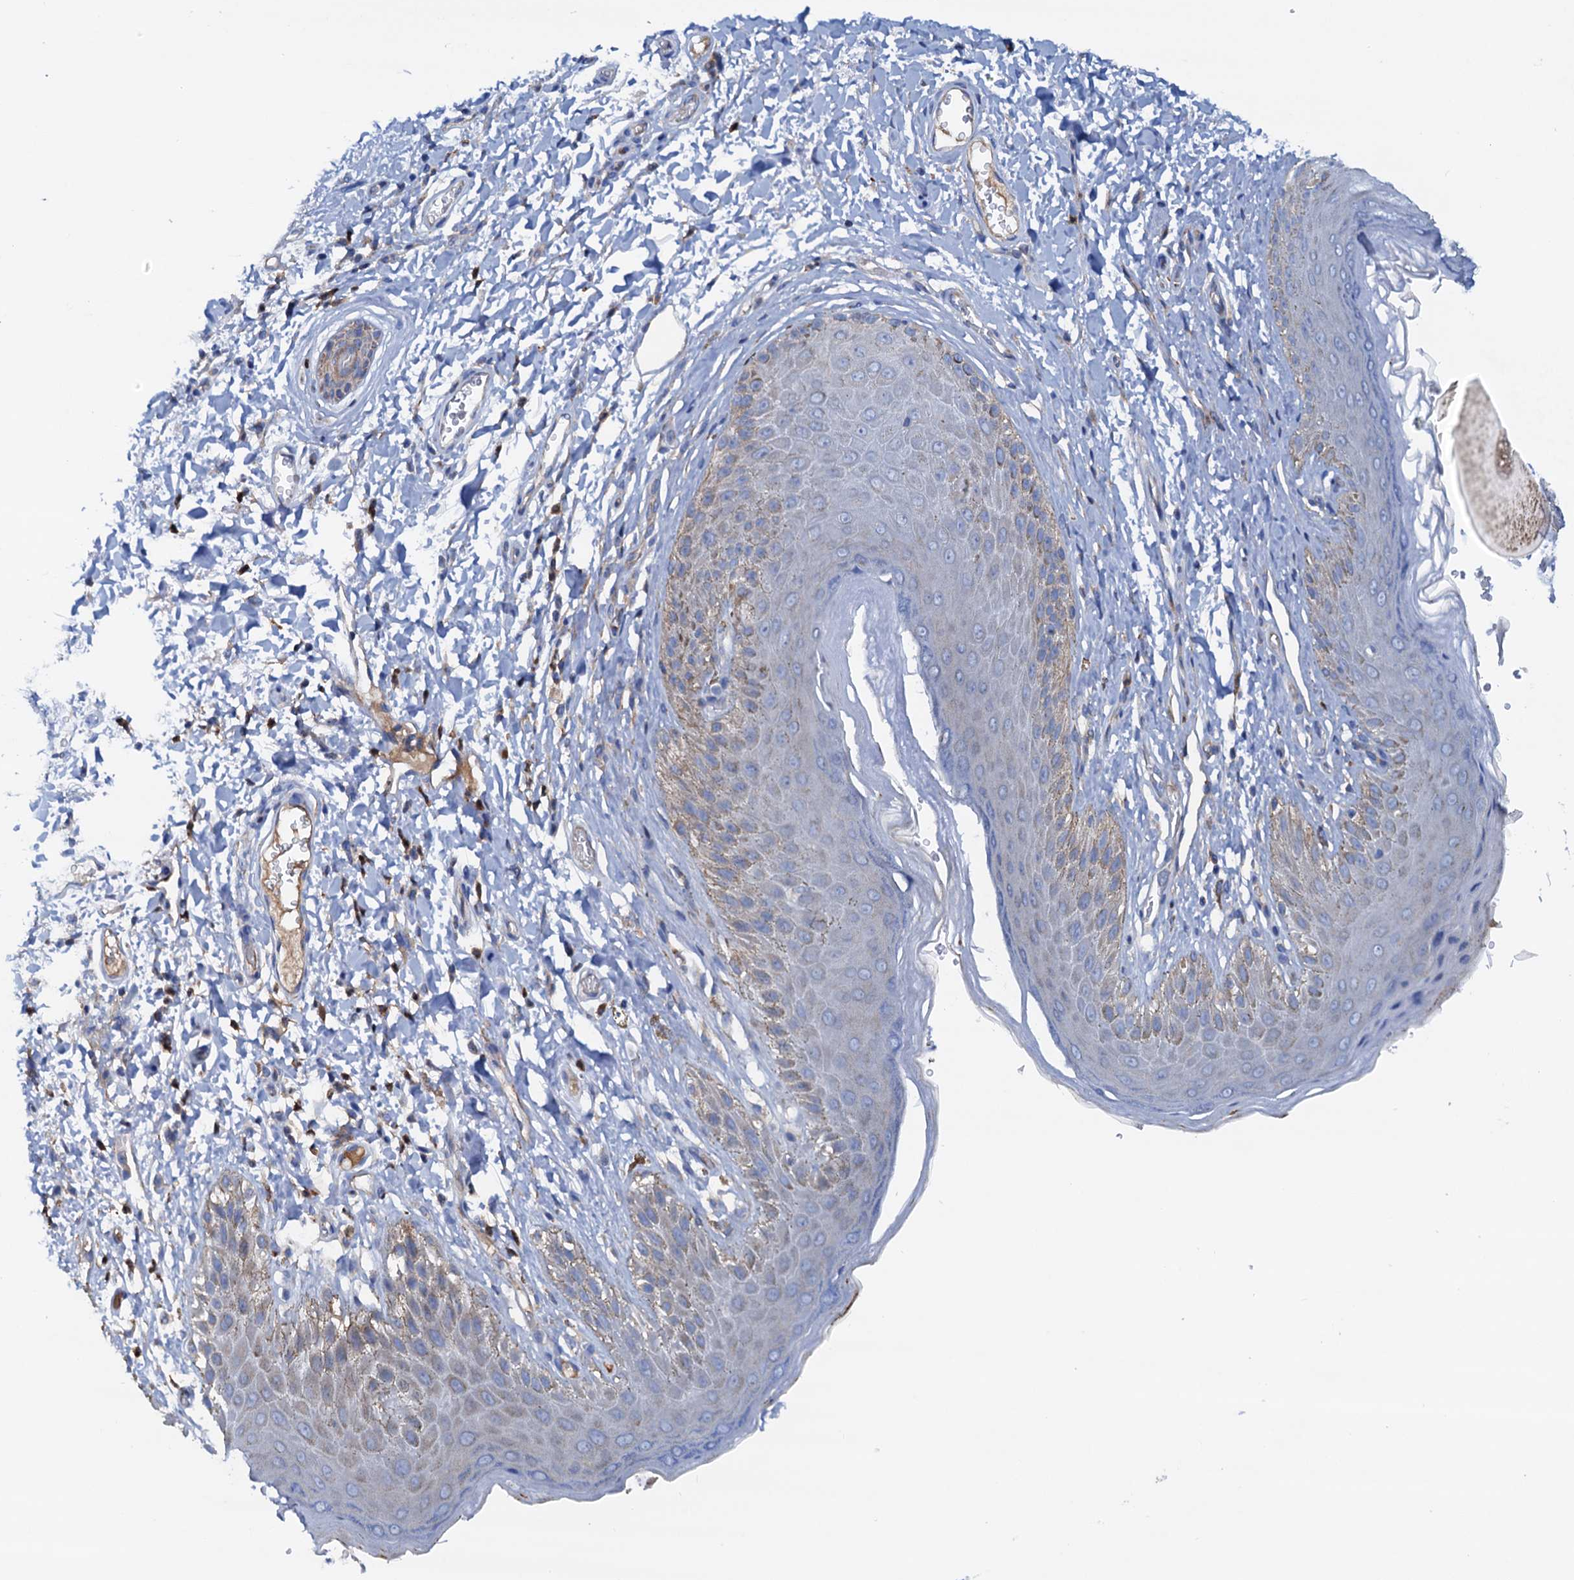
{"staining": {"intensity": "weak", "quantity": "<25%", "location": "cytoplasmic/membranous"}, "tissue": "skin", "cell_type": "Epidermal cells", "image_type": "normal", "snomed": [{"axis": "morphology", "description": "Normal tissue, NOS"}, {"axis": "topography", "description": "Anal"}], "caption": "This is an IHC histopathology image of normal human skin. There is no expression in epidermal cells.", "gene": "RASSF9", "patient": {"sex": "male", "age": 44}}